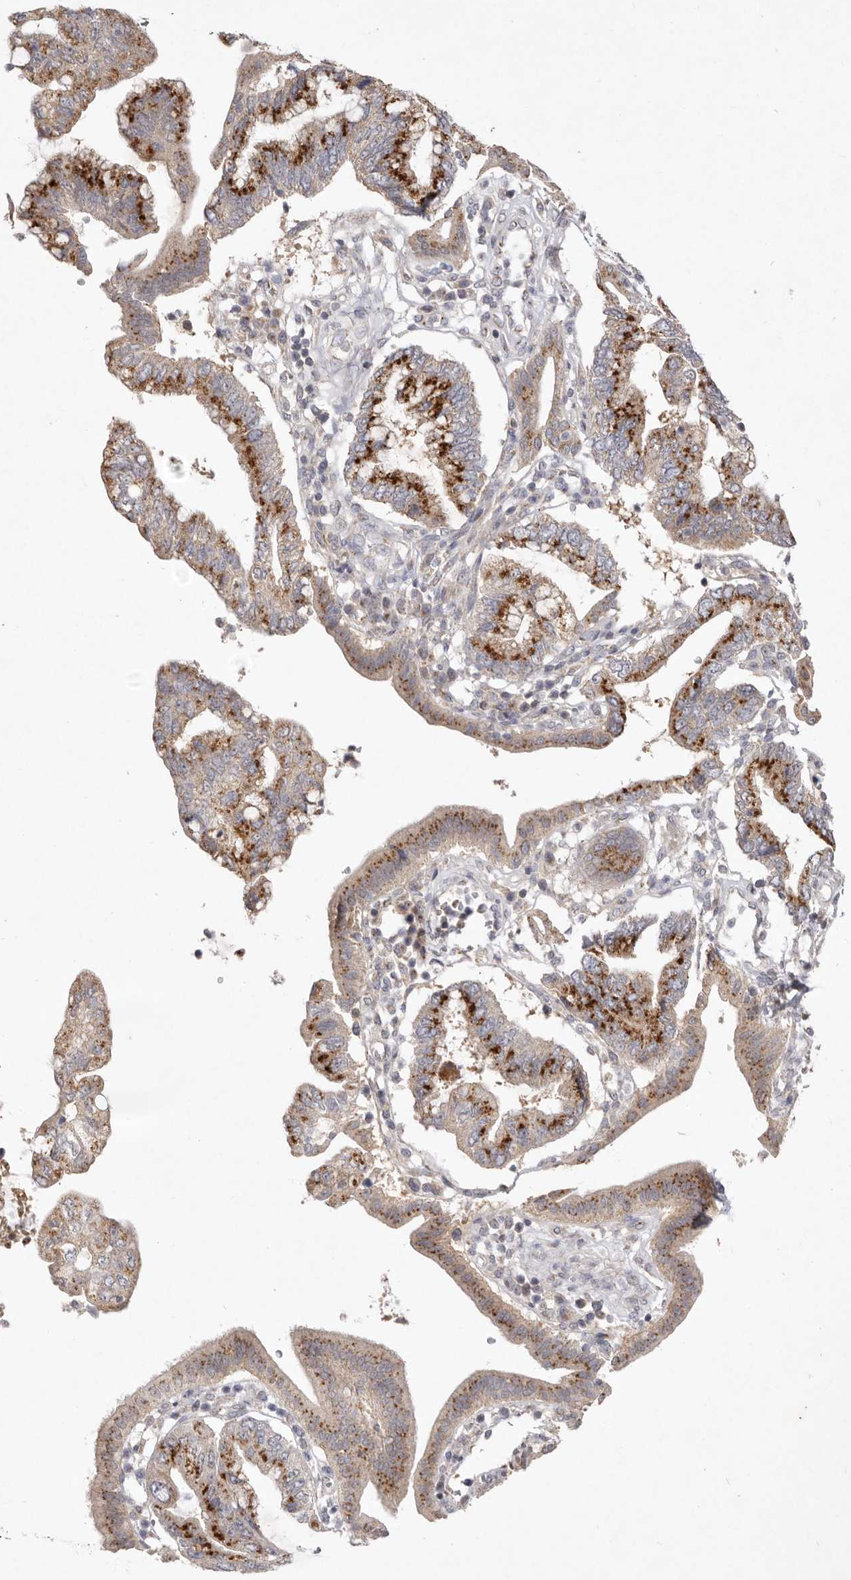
{"staining": {"intensity": "moderate", "quantity": ">75%", "location": "cytoplasmic/membranous"}, "tissue": "pancreatic cancer", "cell_type": "Tumor cells", "image_type": "cancer", "snomed": [{"axis": "morphology", "description": "Adenocarcinoma, NOS"}, {"axis": "topography", "description": "Pancreas"}], "caption": "DAB (3,3'-diaminobenzidine) immunohistochemical staining of pancreatic cancer (adenocarcinoma) demonstrates moderate cytoplasmic/membranous protein staining in approximately >75% of tumor cells.", "gene": "USP24", "patient": {"sex": "female", "age": 73}}